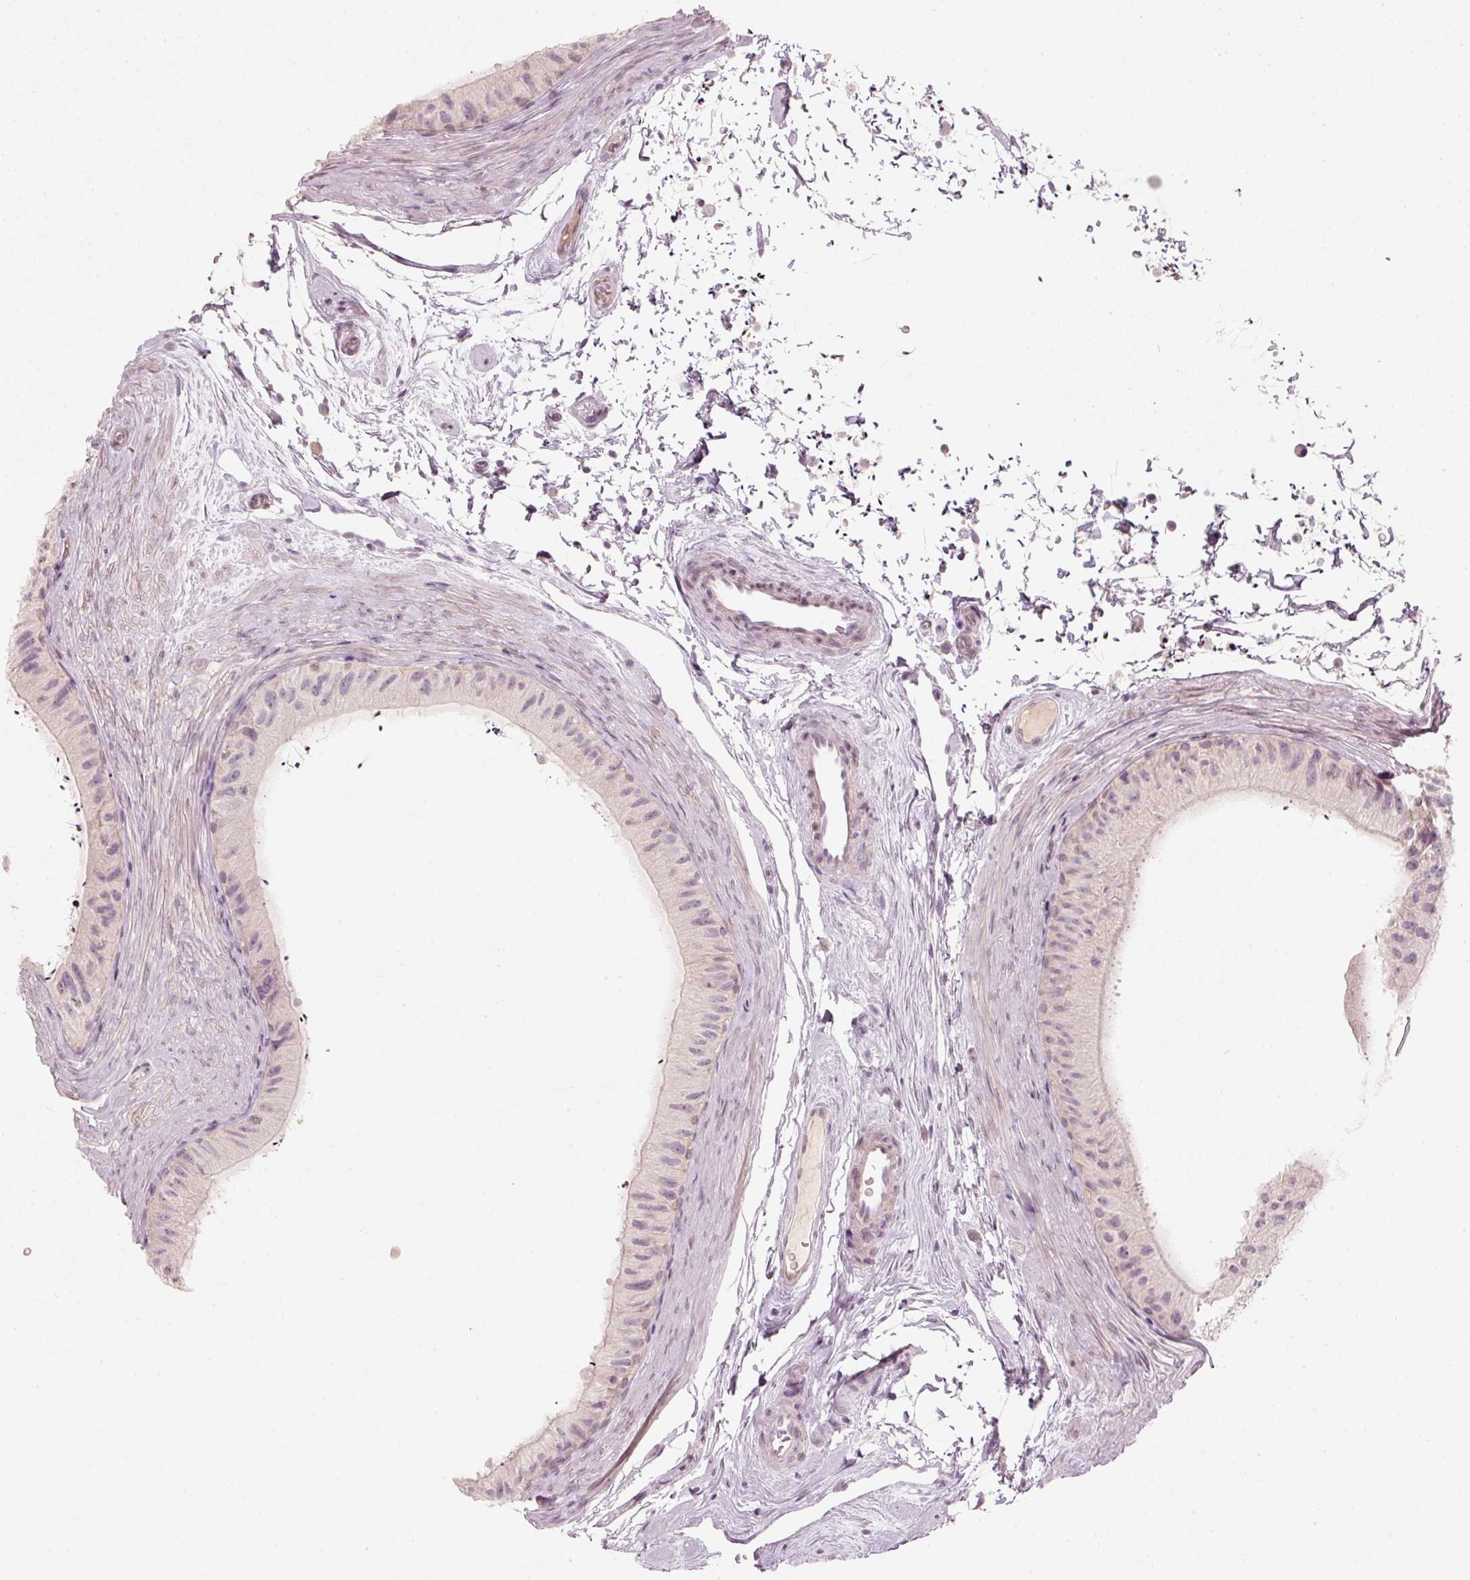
{"staining": {"intensity": "negative", "quantity": "none", "location": "none"}, "tissue": "epididymis", "cell_type": "Glandular cells", "image_type": "normal", "snomed": [{"axis": "morphology", "description": "Normal tissue, NOS"}, {"axis": "topography", "description": "Epididymis"}], "caption": "This is a histopathology image of immunohistochemistry staining of benign epididymis, which shows no positivity in glandular cells.", "gene": "STEAP1", "patient": {"sex": "male", "age": 55}}